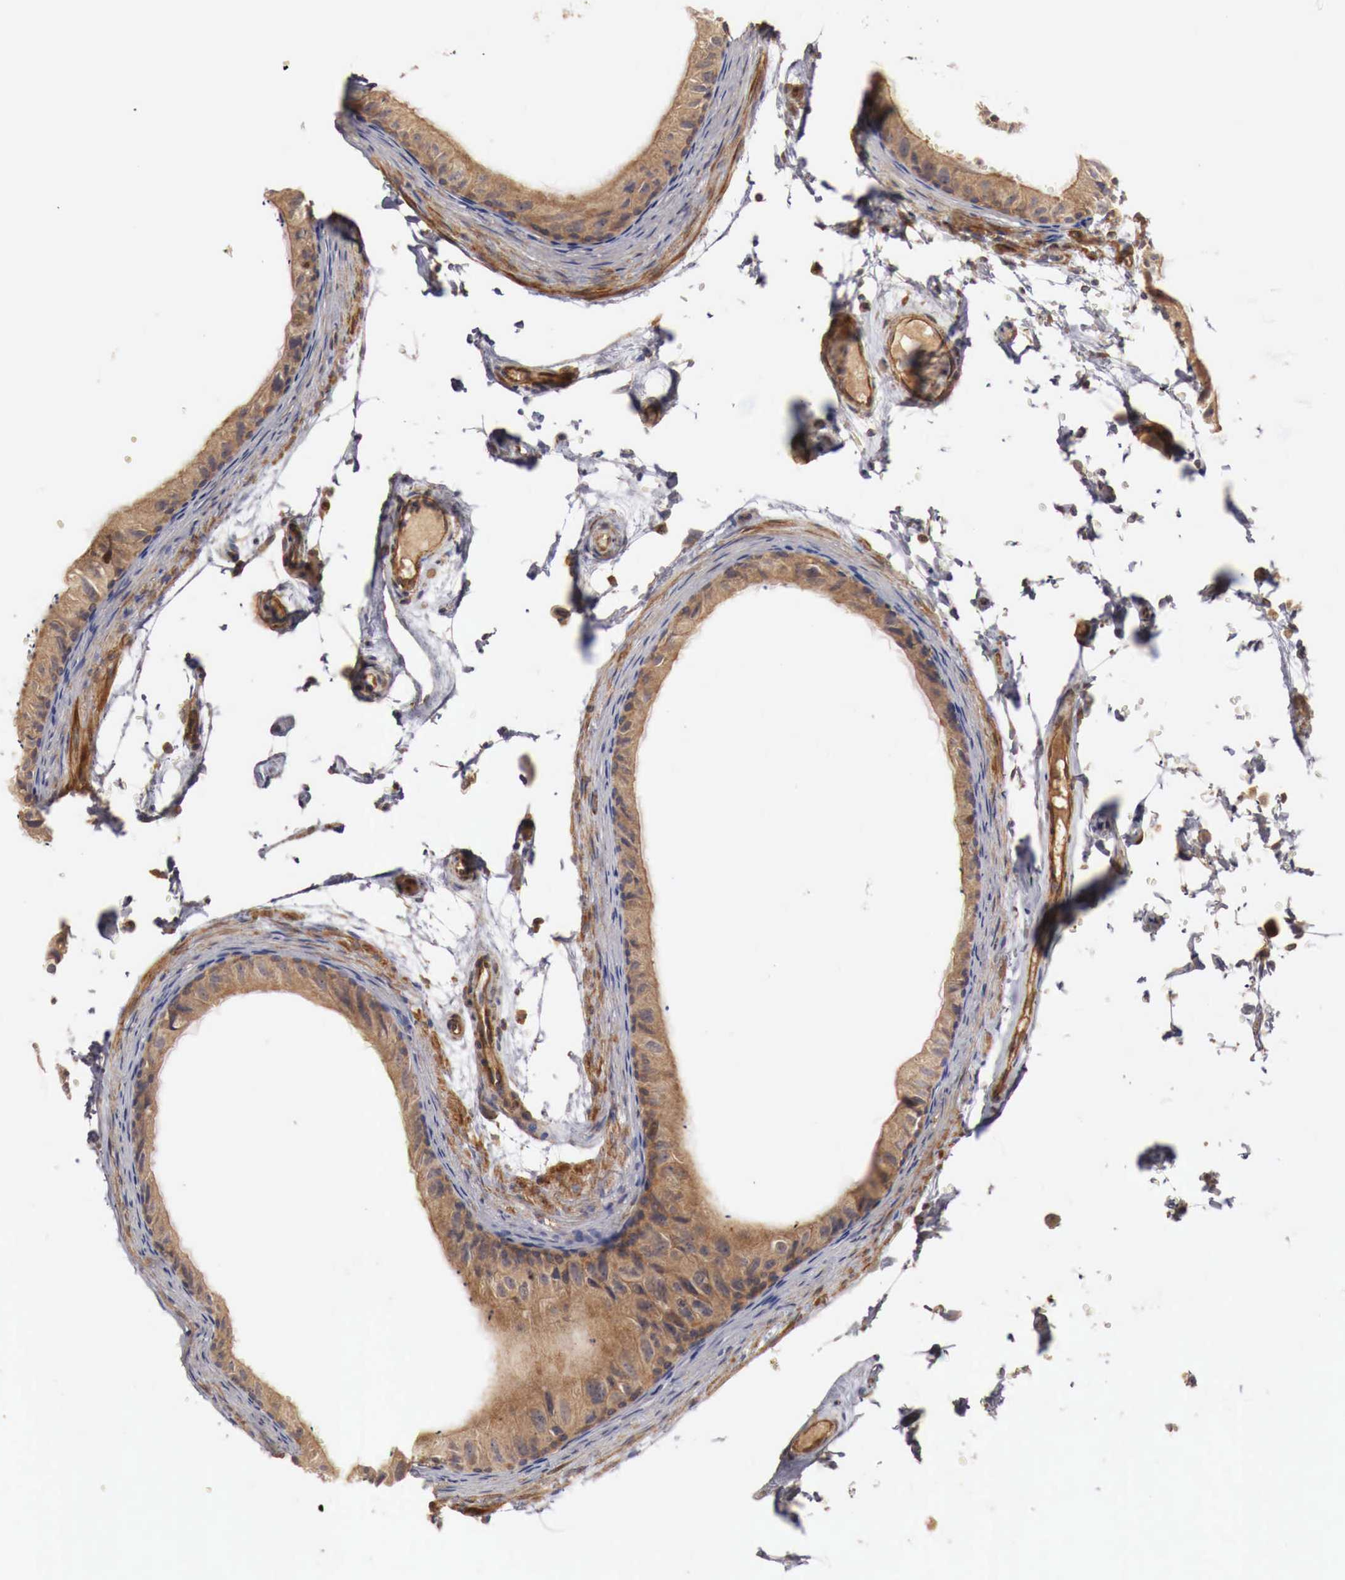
{"staining": {"intensity": "moderate", "quantity": ">75%", "location": "cytoplasmic/membranous"}, "tissue": "epididymis", "cell_type": "Glandular cells", "image_type": "normal", "snomed": [{"axis": "morphology", "description": "Normal tissue, NOS"}, {"axis": "topography", "description": "Epididymis"}], "caption": "Benign epididymis was stained to show a protein in brown. There is medium levels of moderate cytoplasmic/membranous expression in approximately >75% of glandular cells.", "gene": "ARMCX4", "patient": {"sex": "male", "age": 77}}